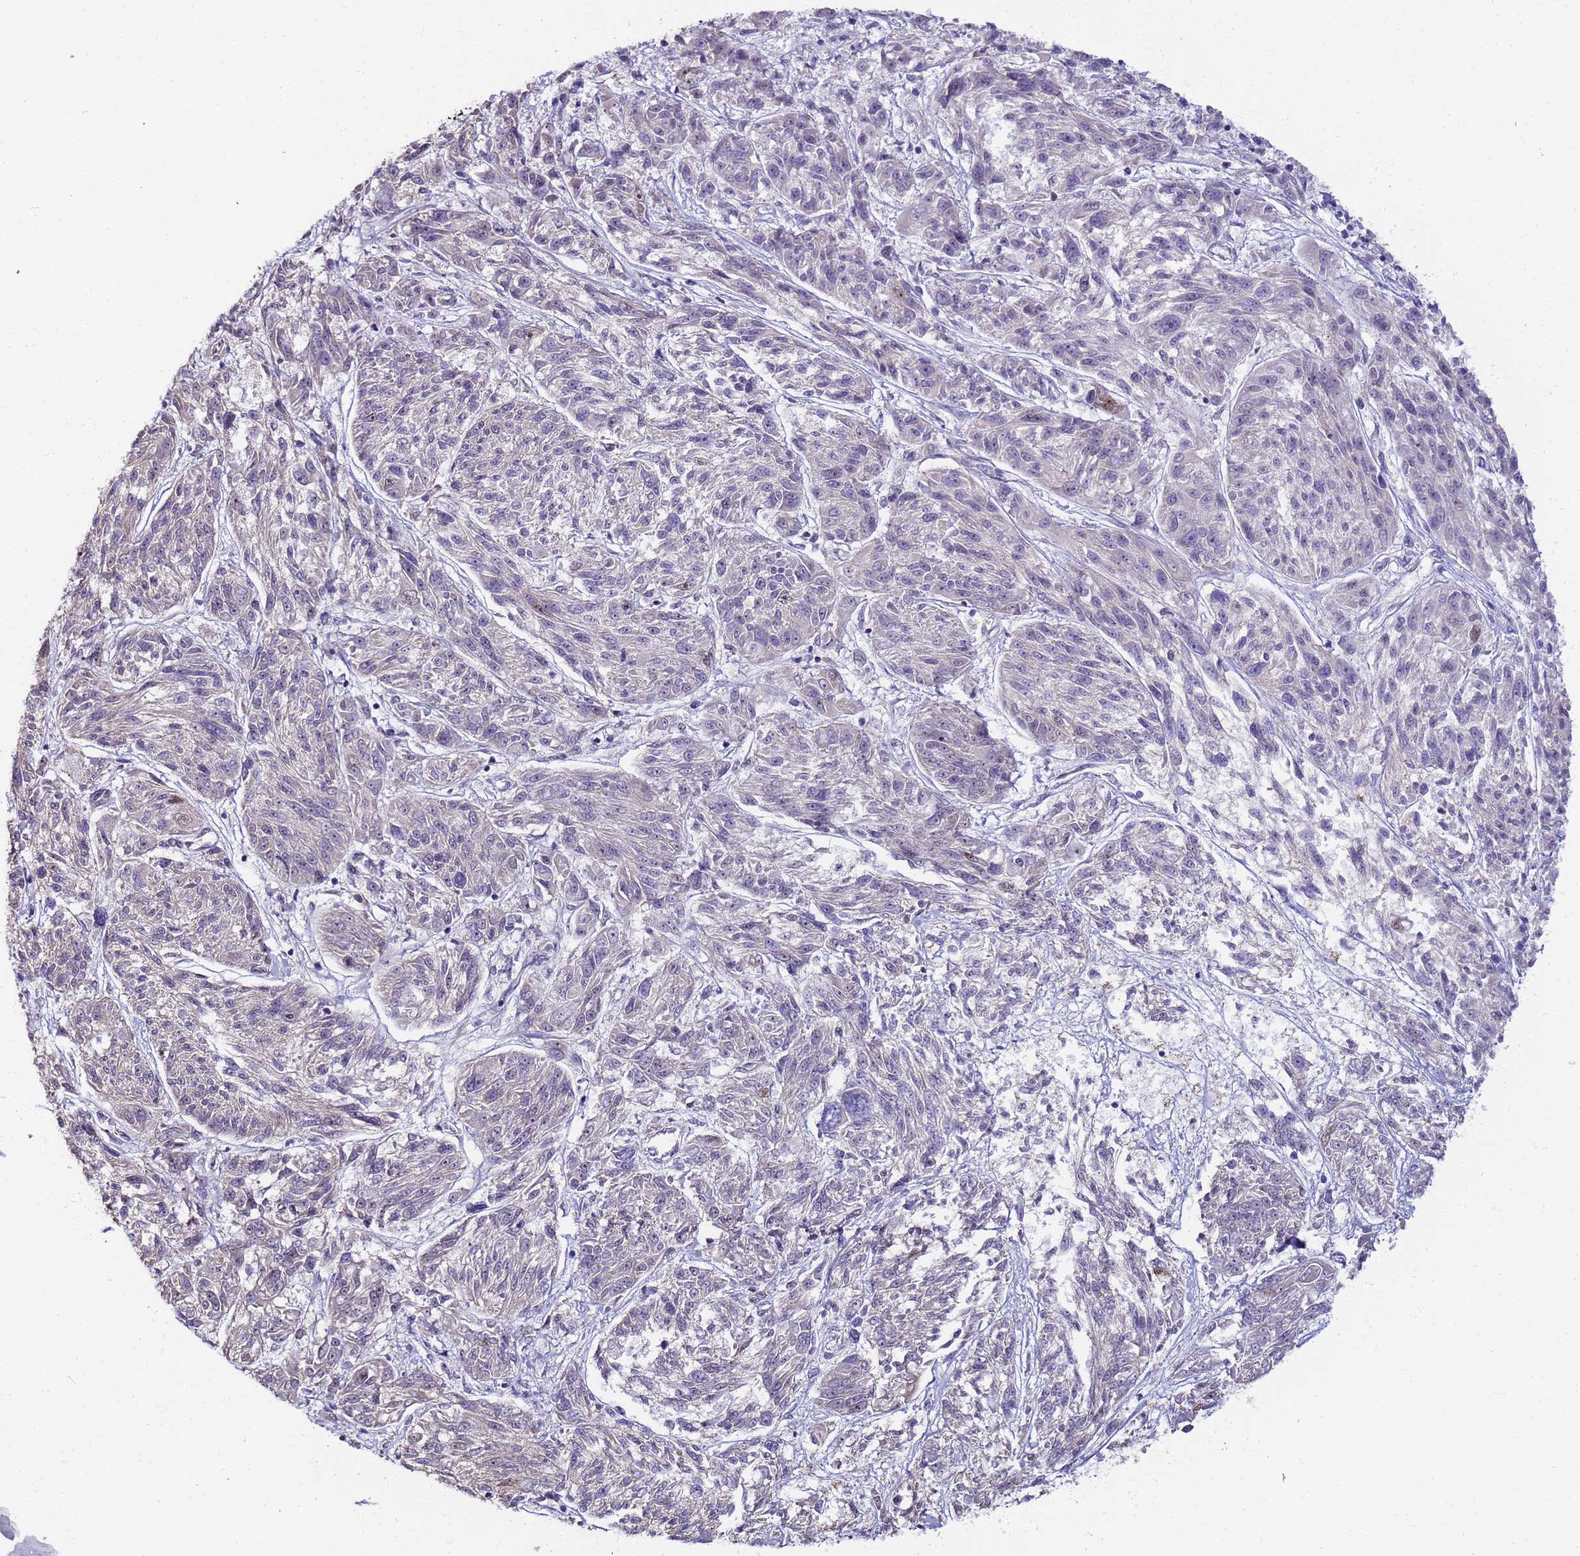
{"staining": {"intensity": "negative", "quantity": "none", "location": "none"}, "tissue": "melanoma", "cell_type": "Tumor cells", "image_type": "cancer", "snomed": [{"axis": "morphology", "description": "Malignant melanoma, NOS"}, {"axis": "topography", "description": "Skin"}], "caption": "Melanoma was stained to show a protein in brown. There is no significant expression in tumor cells.", "gene": "RAPGEF3", "patient": {"sex": "male", "age": 53}}